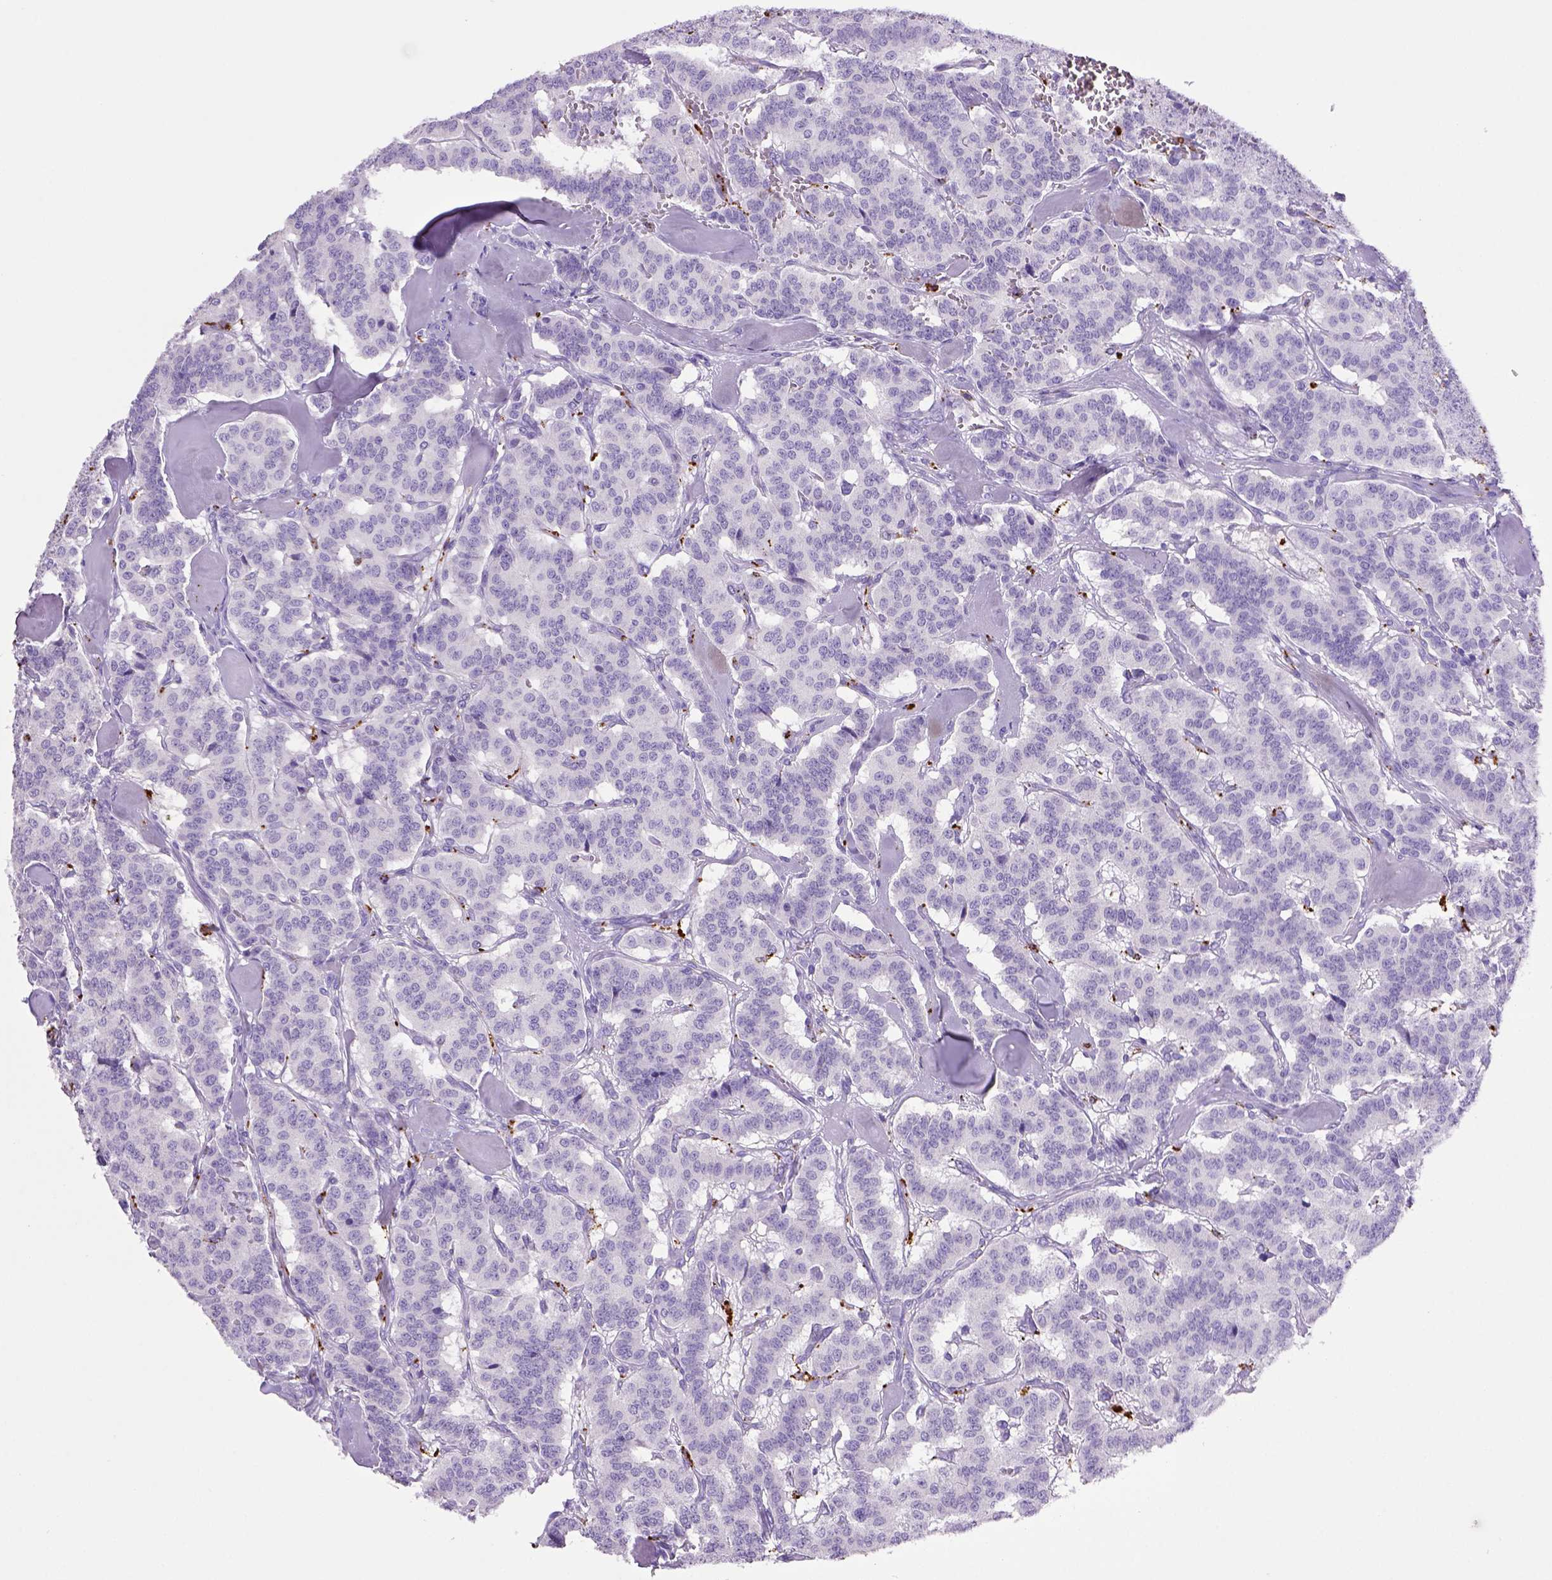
{"staining": {"intensity": "negative", "quantity": "none", "location": "none"}, "tissue": "carcinoid", "cell_type": "Tumor cells", "image_type": "cancer", "snomed": [{"axis": "morphology", "description": "Normal tissue, NOS"}, {"axis": "morphology", "description": "Carcinoid, malignant, NOS"}, {"axis": "topography", "description": "Lung"}], "caption": "DAB immunohistochemical staining of human carcinoid reveals no significant staining in tumor cells.", "gene": "CD68", "patient": {"sex": "female", "age": 46}}